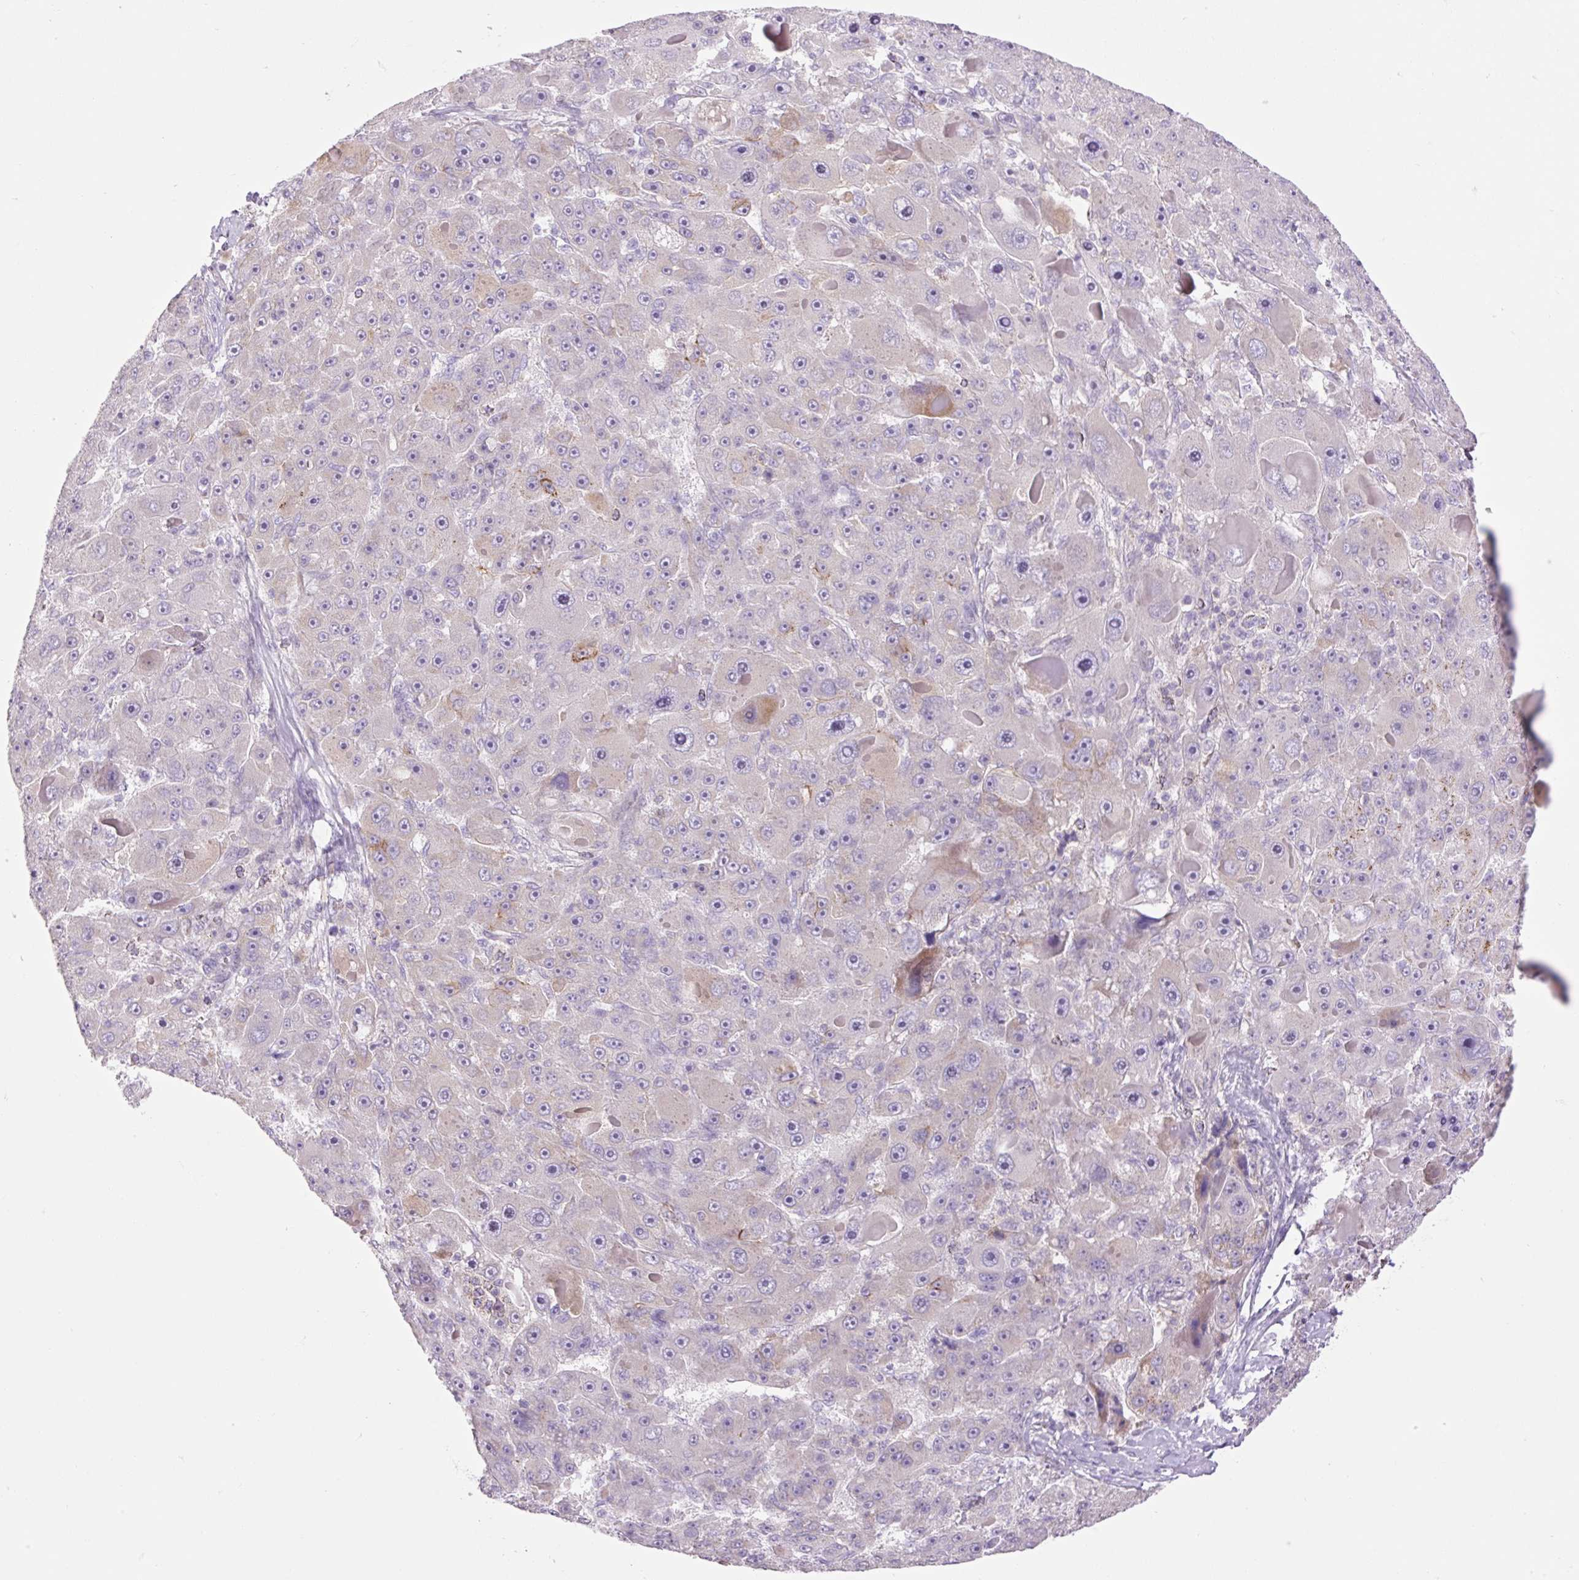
{"staining": {"intensity": "negative", "quantity": "none", "location": "none"}, "tissue": "liver cancer", "cell_type": "Tumor cells", "image_type": "cancer", "snomed": [{"axis": "morphology", "description": "Carcinoma, Hepatocellular, NOS"}, {"axis": "topography", "description": "Liver"}], "caption": "Human liver cancer stained for a protein using IHC displays no positivity in tumor cells.", "gene": "GRID2", "patient": {"sex": "male", "age": 76}}